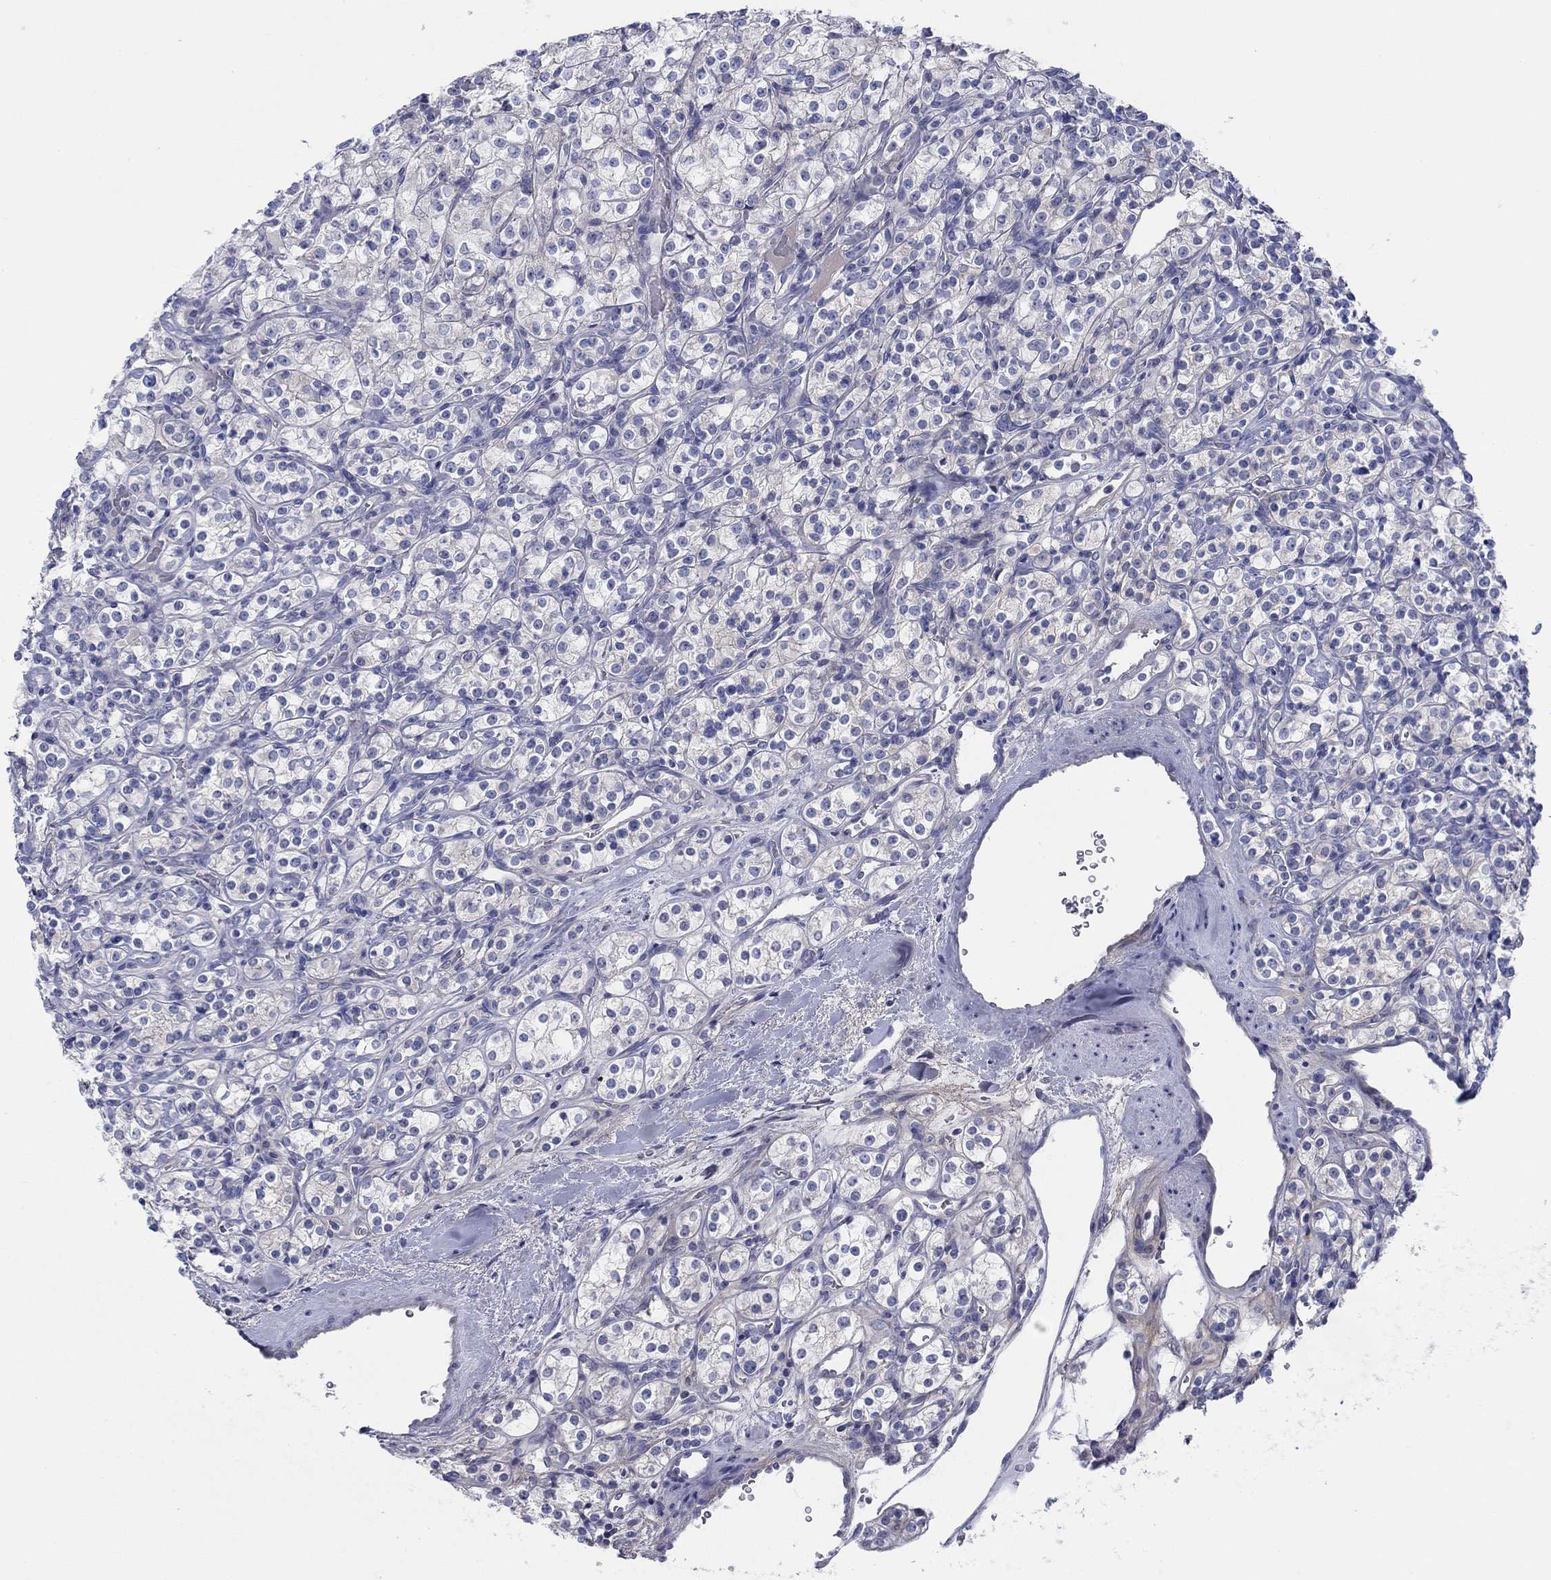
{"staining": {"intensity": "negative", "quantity": "none", "location": "none"}, "tissue": "renal cancer", "cell_type": "Tumor cells", "image_type": "cancer", "snomed": [{"axis": "morphology", "description": "Adenocarcinoma, NOS"}, {"axis": "topography", "description": "Kidney"}], "caption": "IHC micrograph of neoplastic tissue: renal adenocarcinoma stained with DAB reveals no significant protein staining in tumor cells.", "gene": "HAPLN4", "patient": {"sex": "male", "age": 77}}